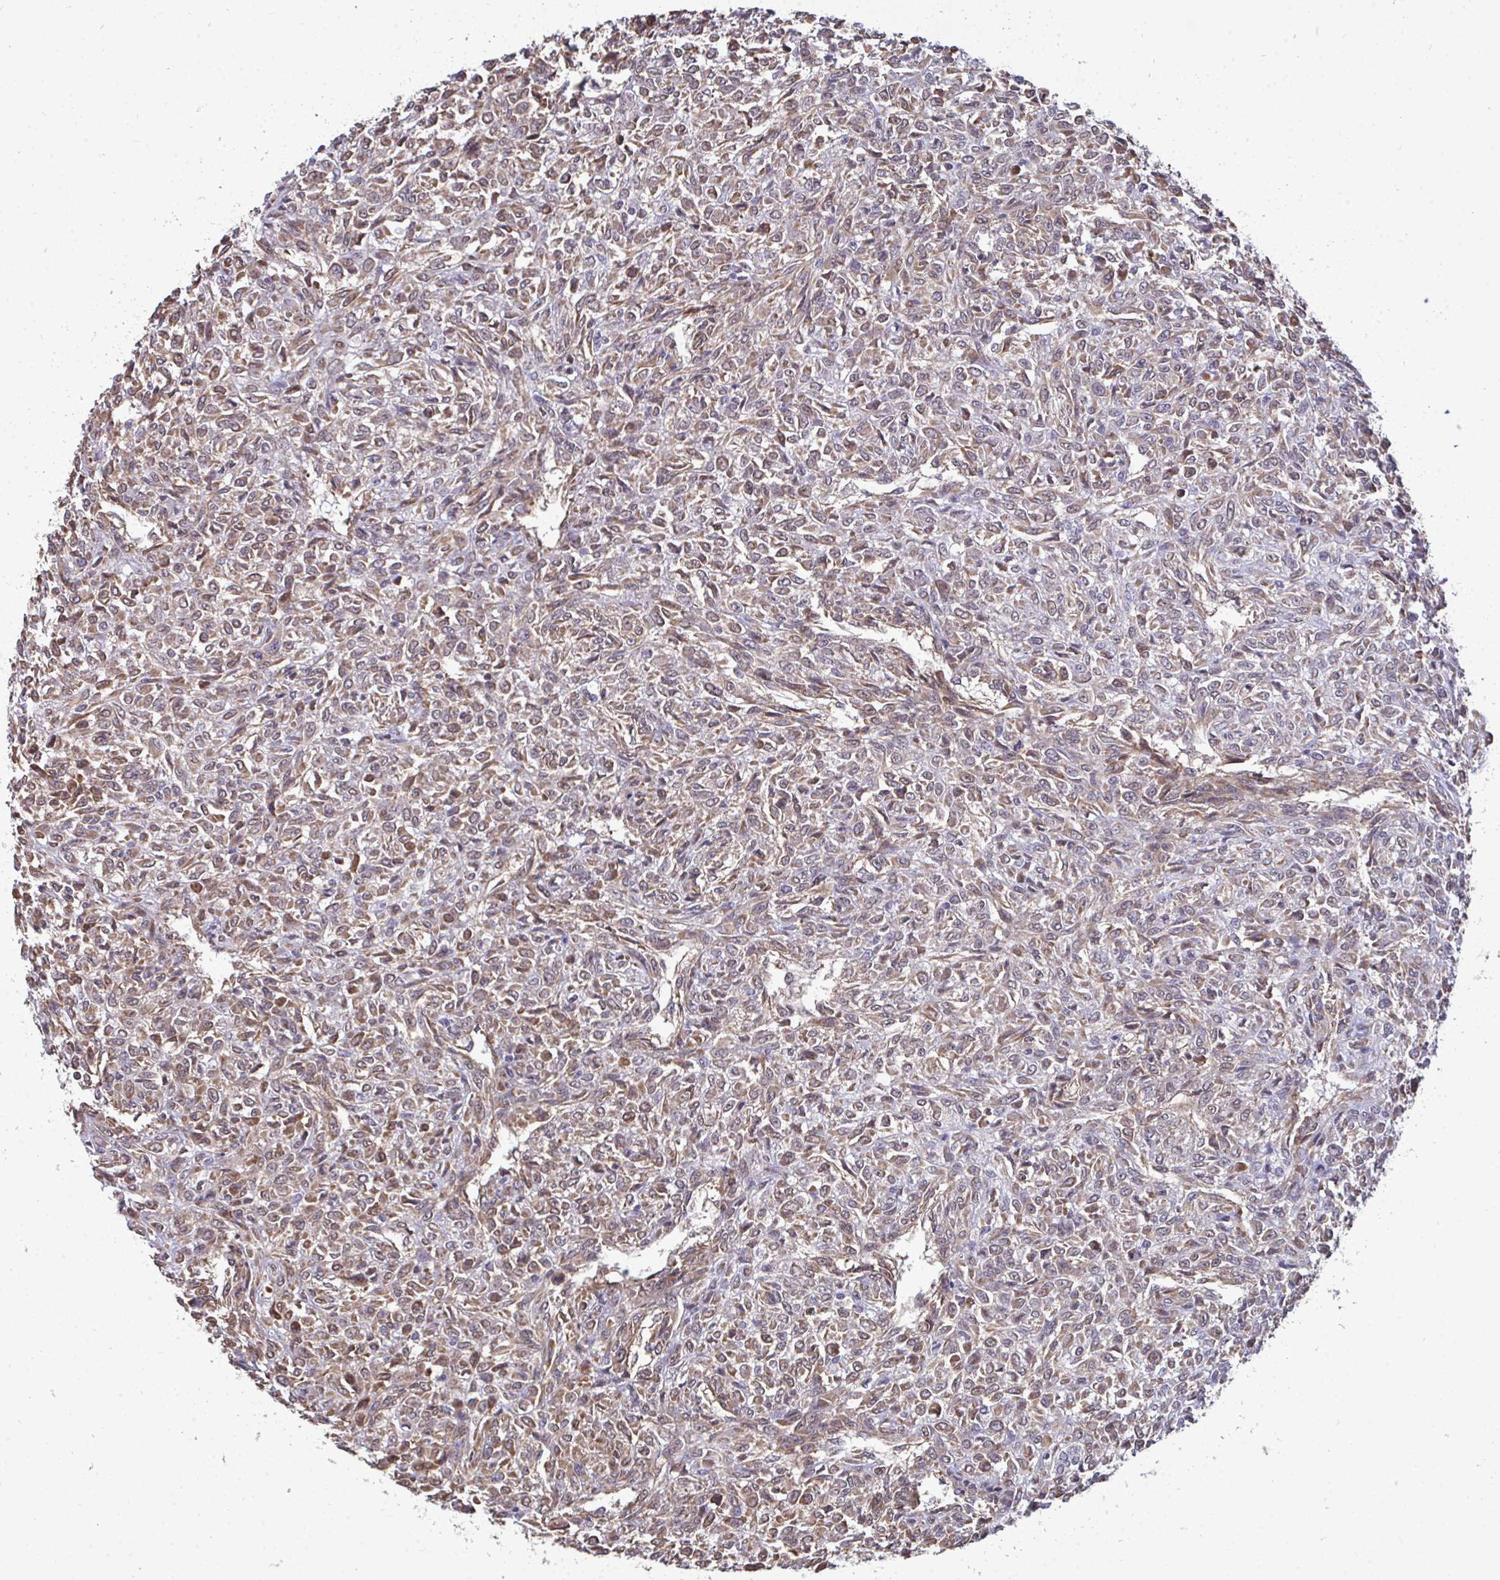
{"staining": {"intensity": "weak", "quantity": ">75%", "location": "cytoplasmic/membranous"}, "tissue": "renal cancer", "cell_type": "Tumor cells", "image_type": "cancer", "snomed": [{"axis": "morphology", "description": "Adenocarcinoma, NOS"}, {"axis": "topography", "description": "Kidney"}], "caption": "This is a histology image of immunohistochemistry (IHC) staining of renal cancer, which shows weak staining in the cytoplasmic/membranous of tumor cells.", "gene": "DNAJA2", "patient": {"sex": "male", "age": 58}}